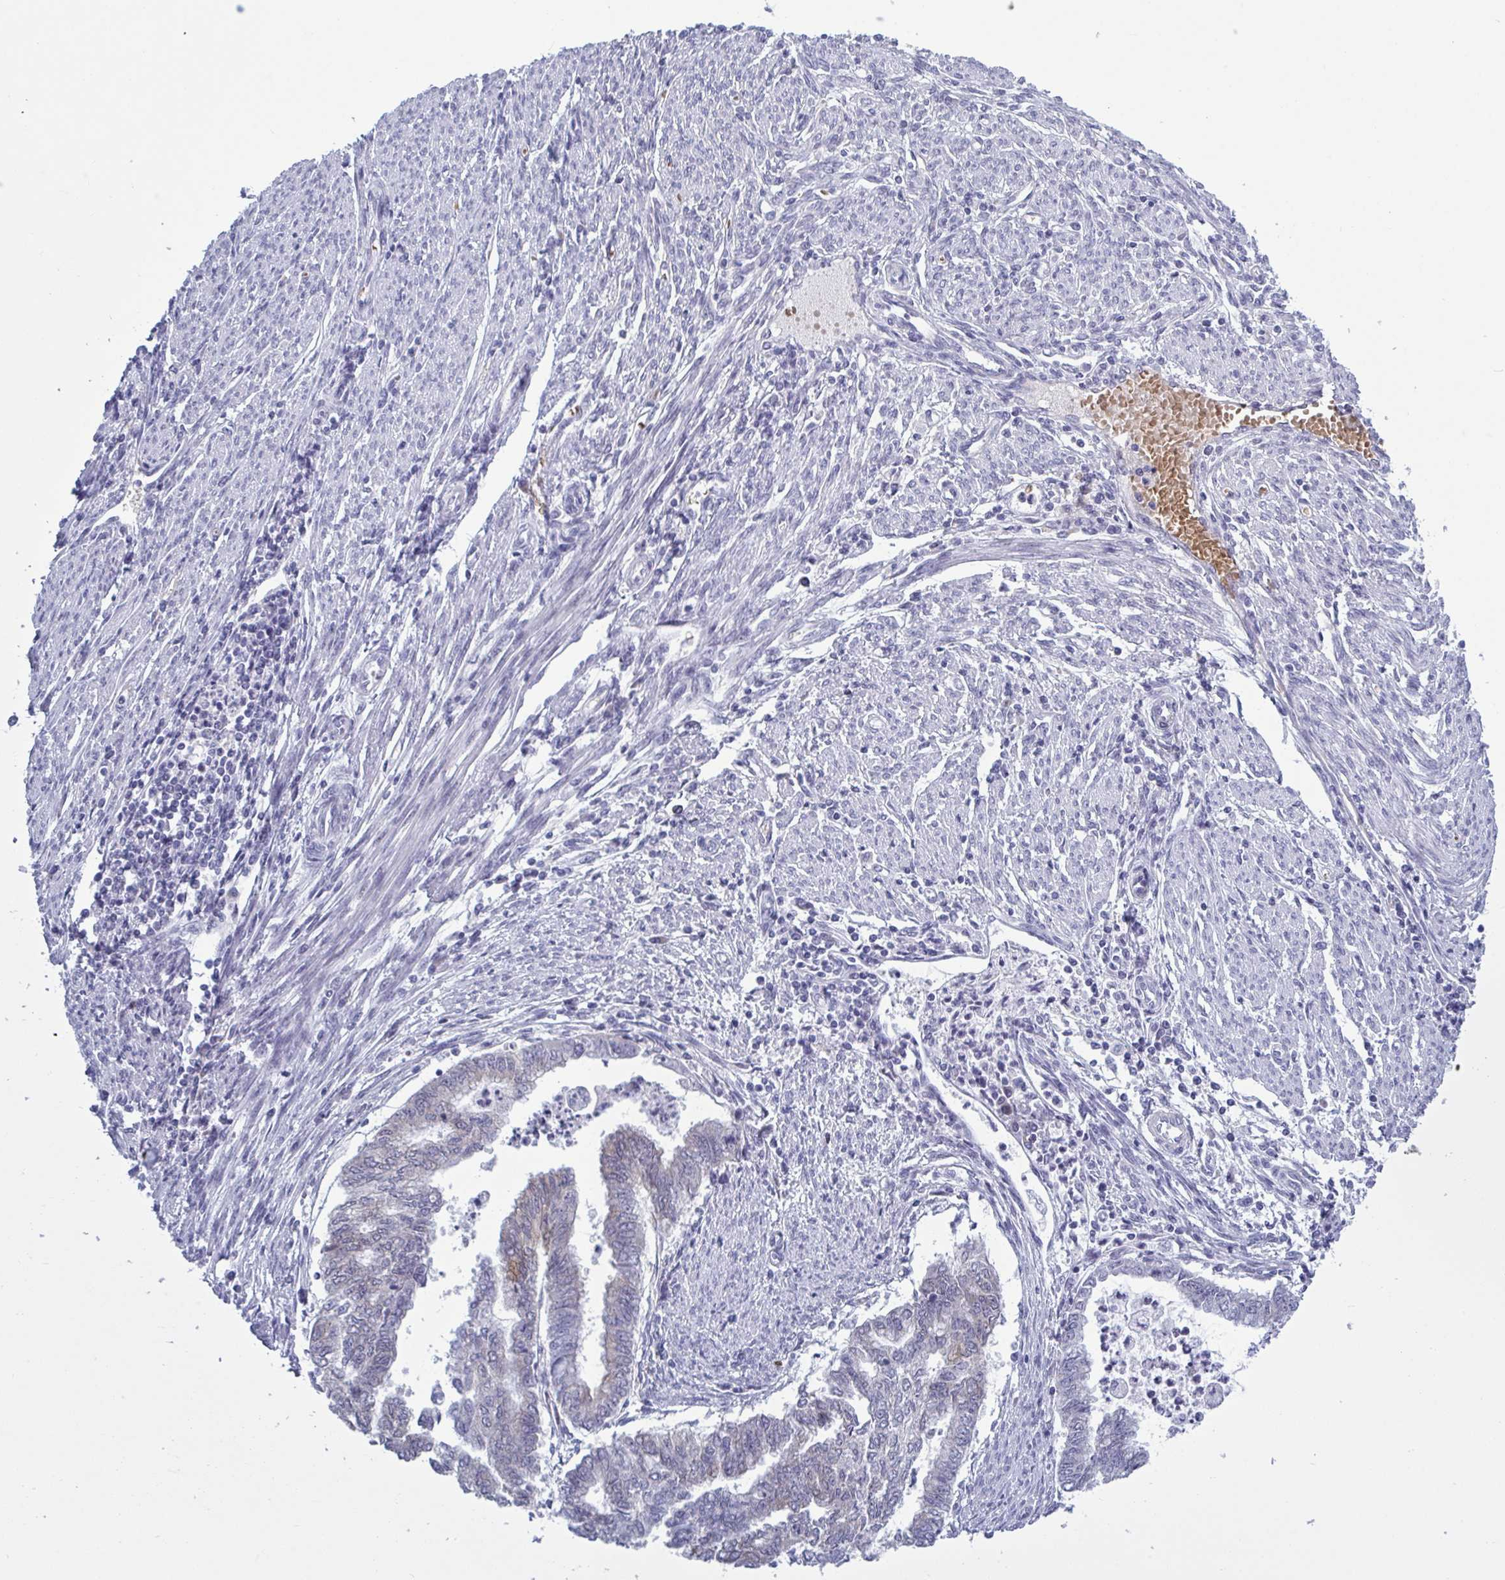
{"staining": {"intensity": "moderate", "quantity": "<25%", "location": "cytoplasmic/membranous"}, "tissue": "endometrial cancer", "cell_type": "Tumor cells", "image_type": "cancer", "snomed": [{"axis": "morphology", "description": "Adenocarcinoma, NOS"}, {"axis": "topography", "description": "Endometrium"}], "caption": "Endometrial adenocarcinoma stained with immunohistochemistry (IHC) shows moderate cytoplasmic/membranous expression in approximately <25% of tumor cells. (Stains: DAB (3,3'-diaminobenzidine) in brown, nuclei in blue, Microscopy: brightfield microscopy at high magnification).", "gene": "HSD11B2", "patient": {"sex": "female", "age": 79}}